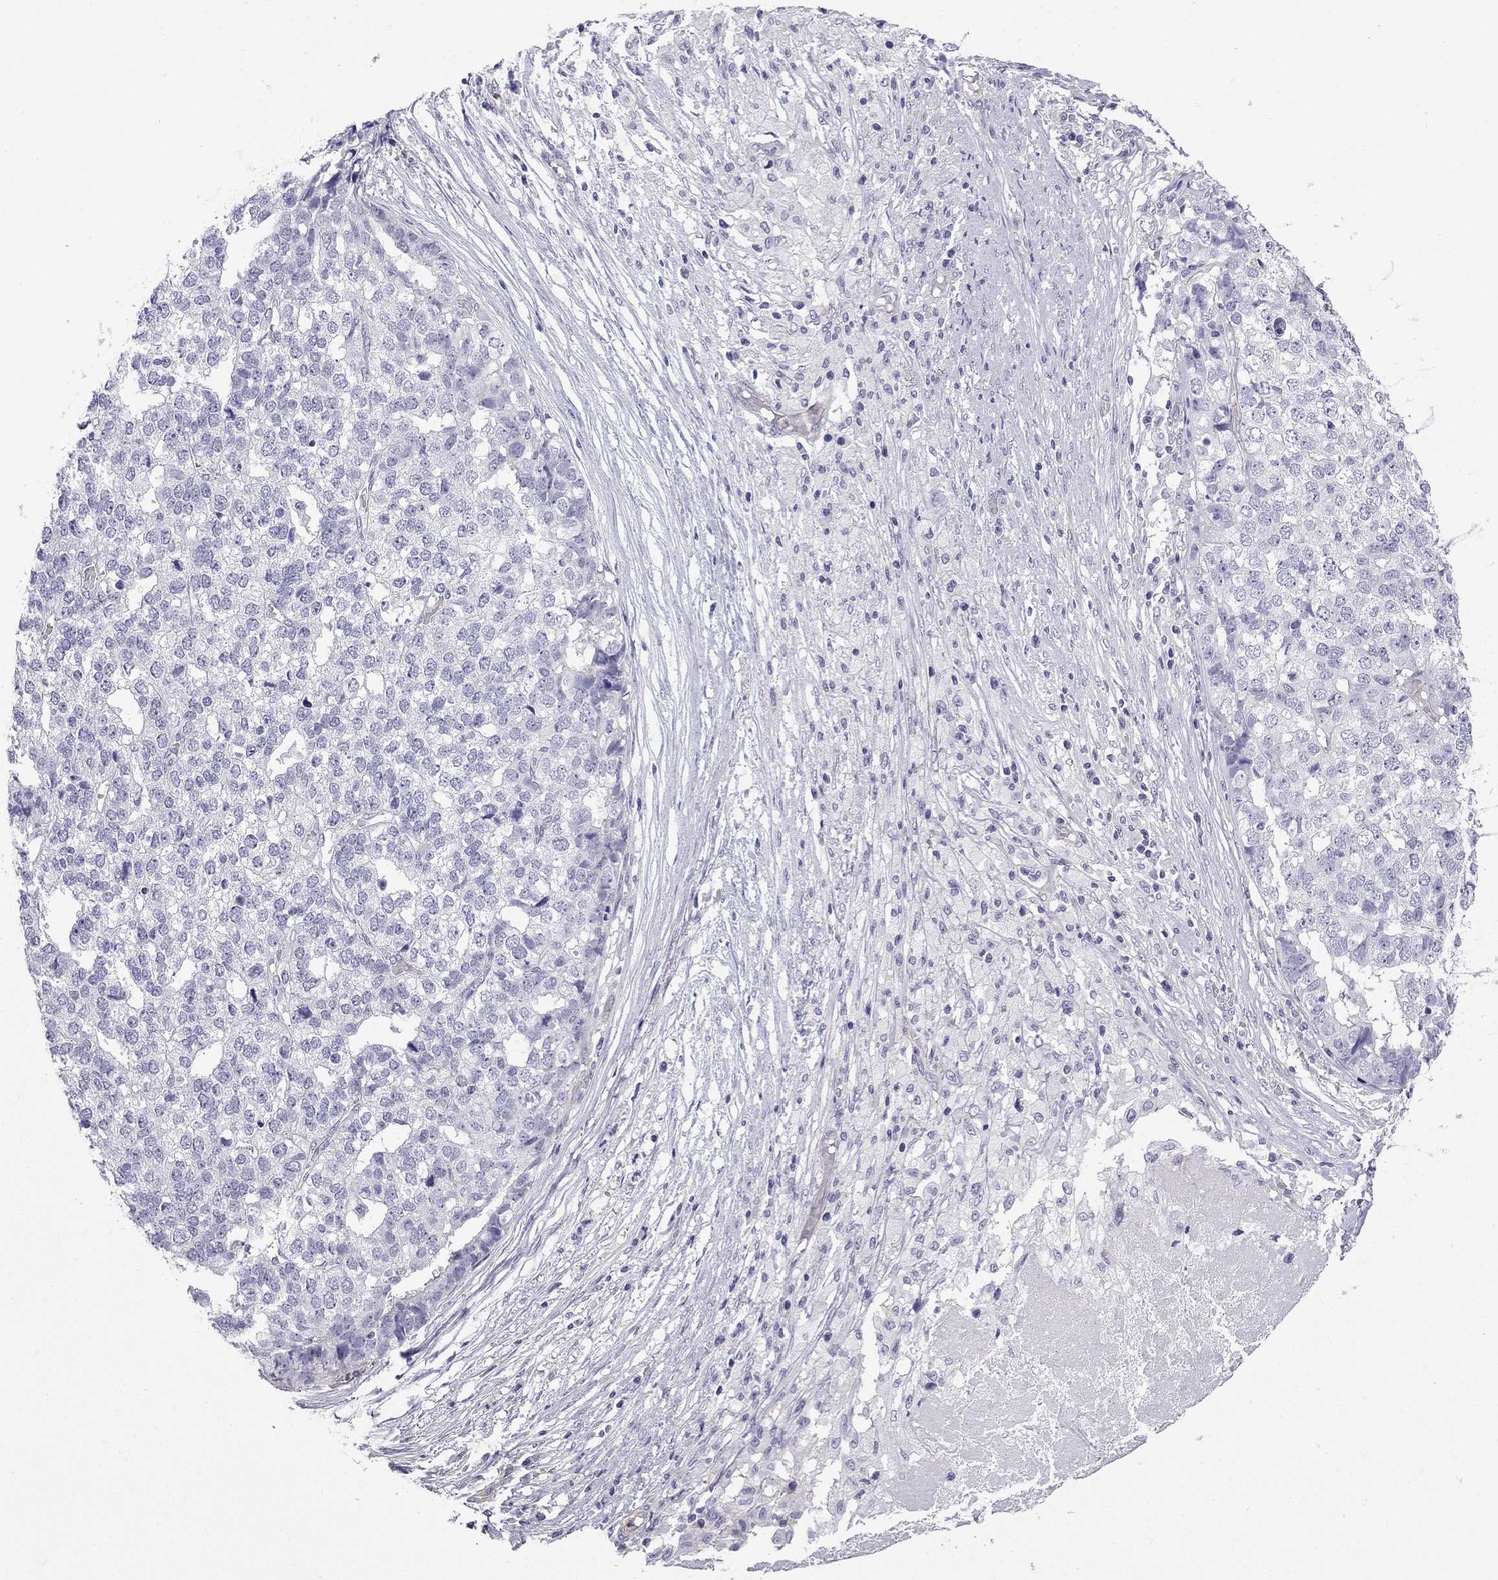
{"staining": {"intensity": "negative", "quantity": "none", "location": "none"}, "tissue": "stomach cancer", "cell_type": "Tumor cells", "image_type": "cancer", "snomed": [{"axis": "morphology", "description": "Adenocarcinoma, NOS"}, {"axis": "topography", "description": "Stomach"}], "caption": "Immunohistochemical staining of human stomach cancer exhibits no significant expression in tumor cells.", "gene": "GJA8", "patient": {"sex": "male", "age": 69}}